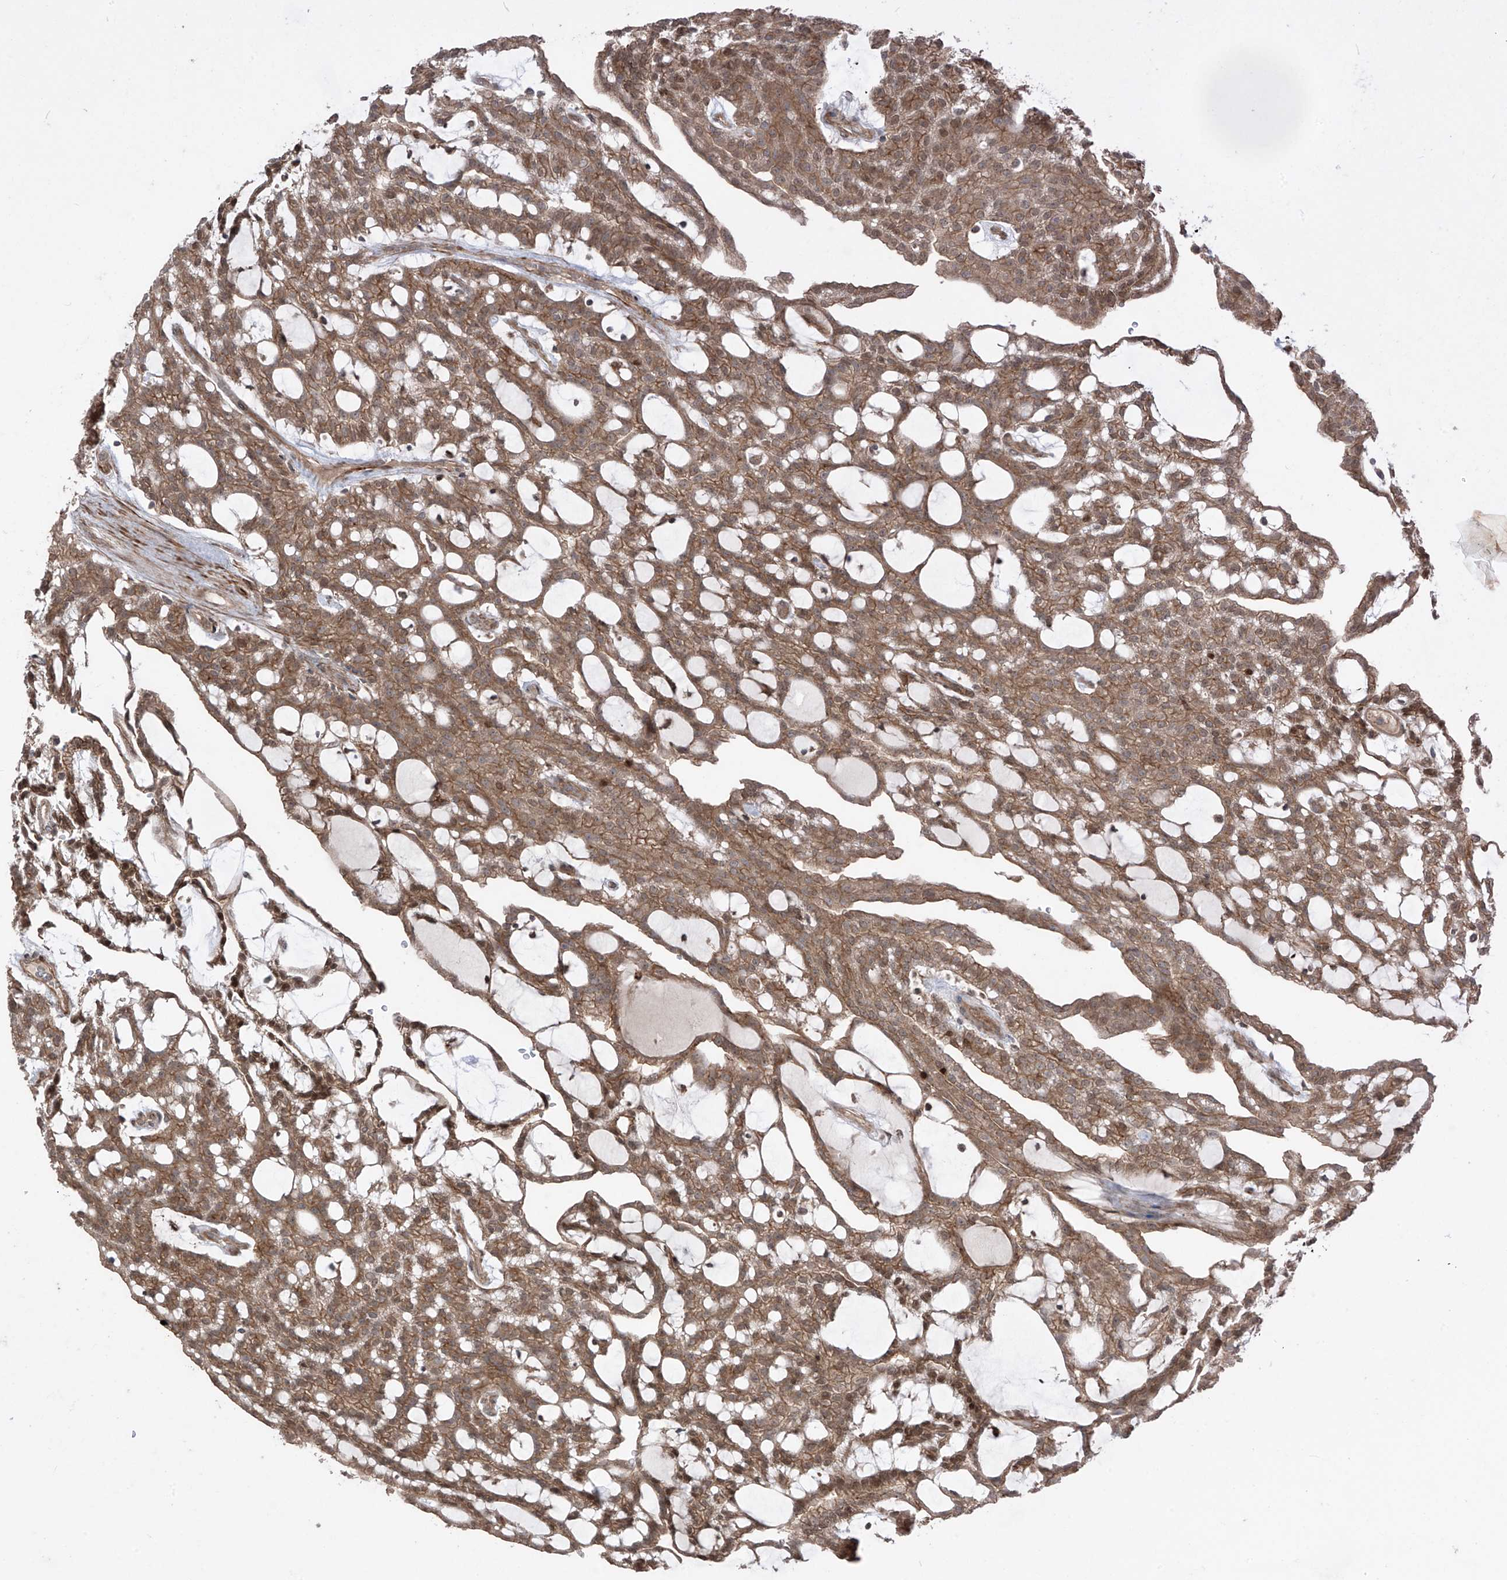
{"staining": {"intensity": "moderate", "quantity": ">75%", "location": "cytoplasmic/membranous,nuclear"}, "tissue": "renal cancer", "cell_type": "Tumor cells", "image_type": "cancer", "snomed": [{"axis": "morphology", "description": "Adenocarcinoma, NOS"}, {"axis": "topography", "description": "Kidney"}], "caption": "Moderate cytoplasmic/membranous and nuclear staining for a protein is seen in about >75% of tumor cells of renal cancer using immunohistochemistry (IHC).", "gene": "LRRC74A", "patient": {"sex": "male", "age": 63}}